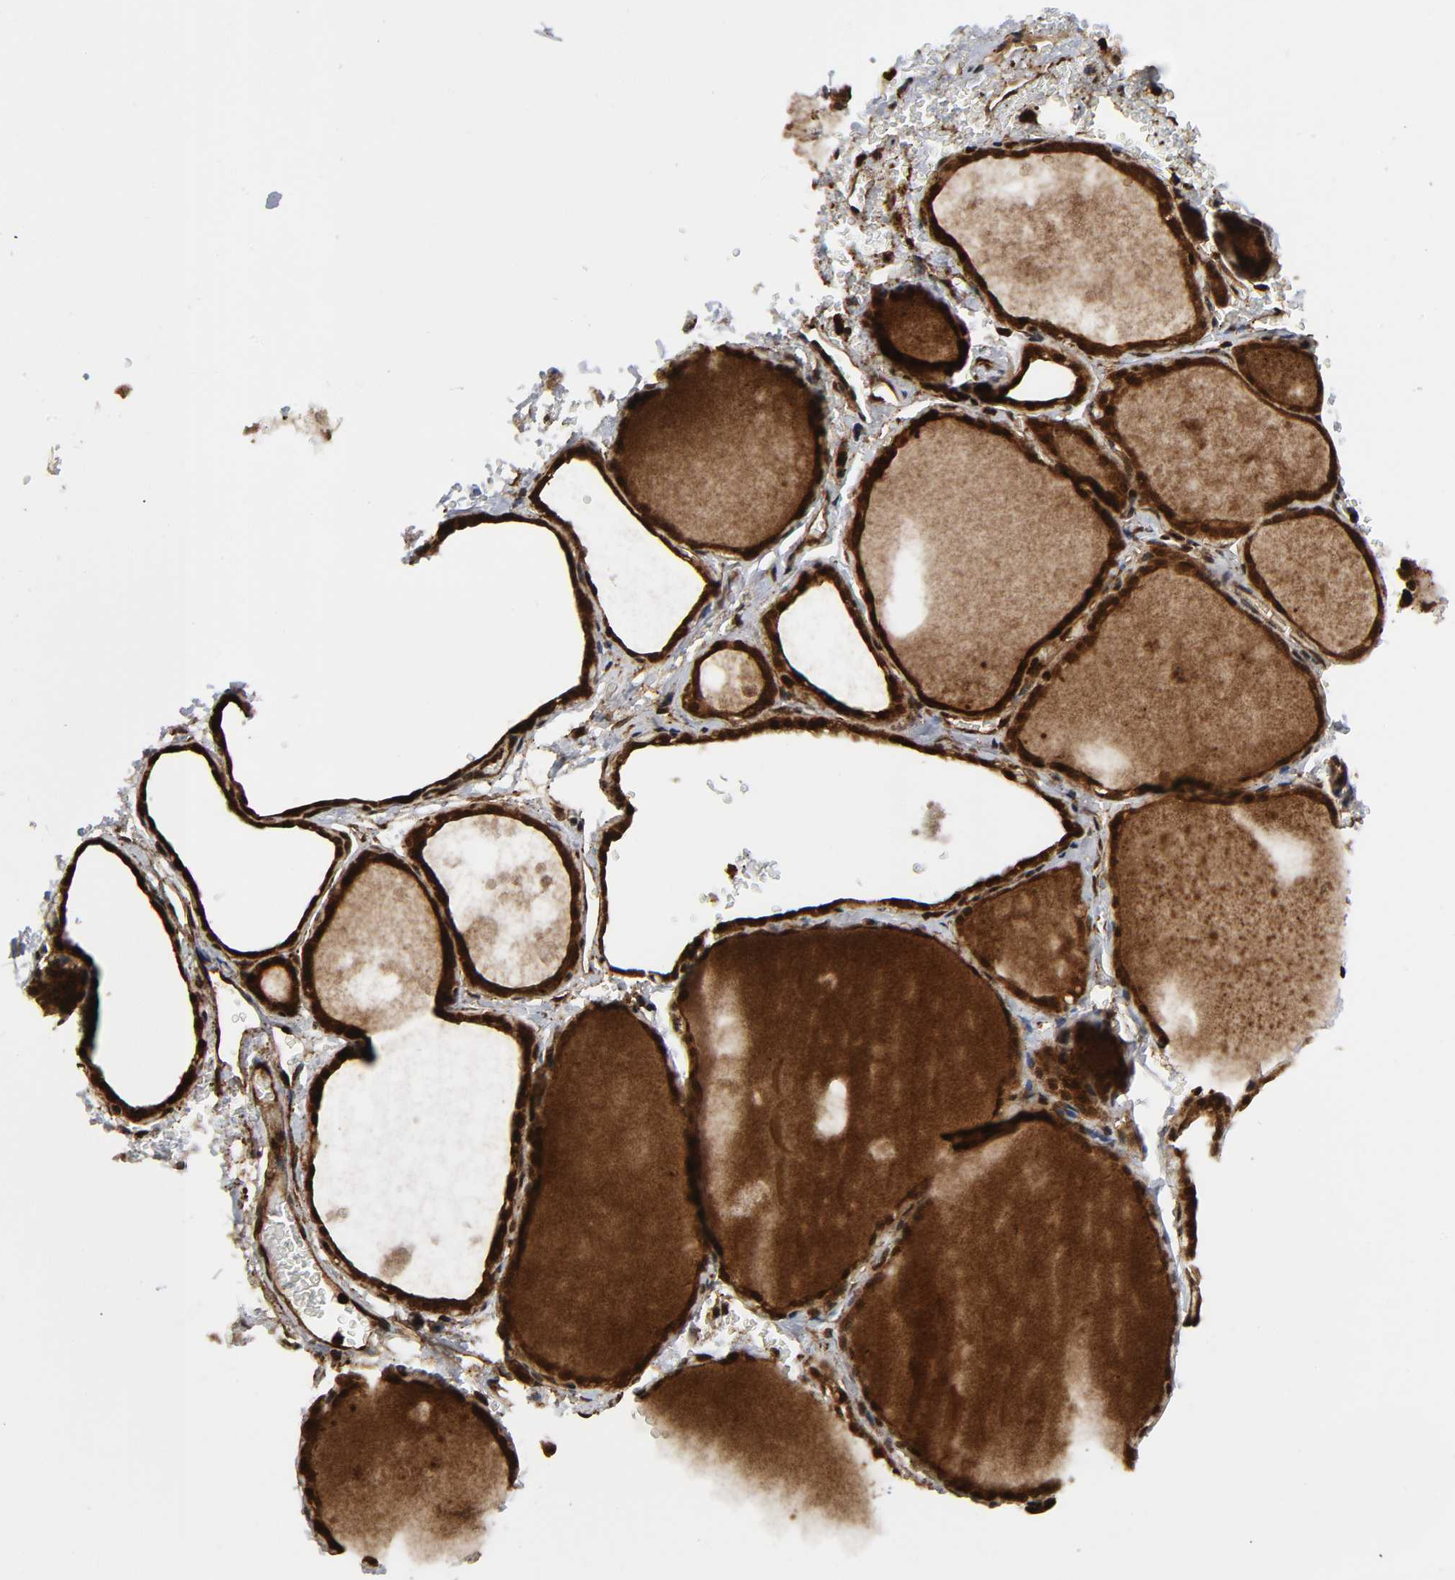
{"staining": {"intensity": "strong", "quantity": ">75%", "location": "cytoplasmic/membranous,nuclear"}, "tissue": "thyroid gland", "cell_type": "Glandular cells", "image_type": "normal", "snomed": [{"axis": "morphology", "description": "Normal tissue, NOS"}, {"axis": "topography", "description": "Thyroid gland"}], "caption": "A high-resolution photomicrograph shows immunohistochemistry staining of normal thyroid gland, which reveals strong cytoplasmic/membranous,nuclear expression in about >75% of glandular cells.", "gene": "MAPK1", "patient": {"sex": "male", "age": 61}}